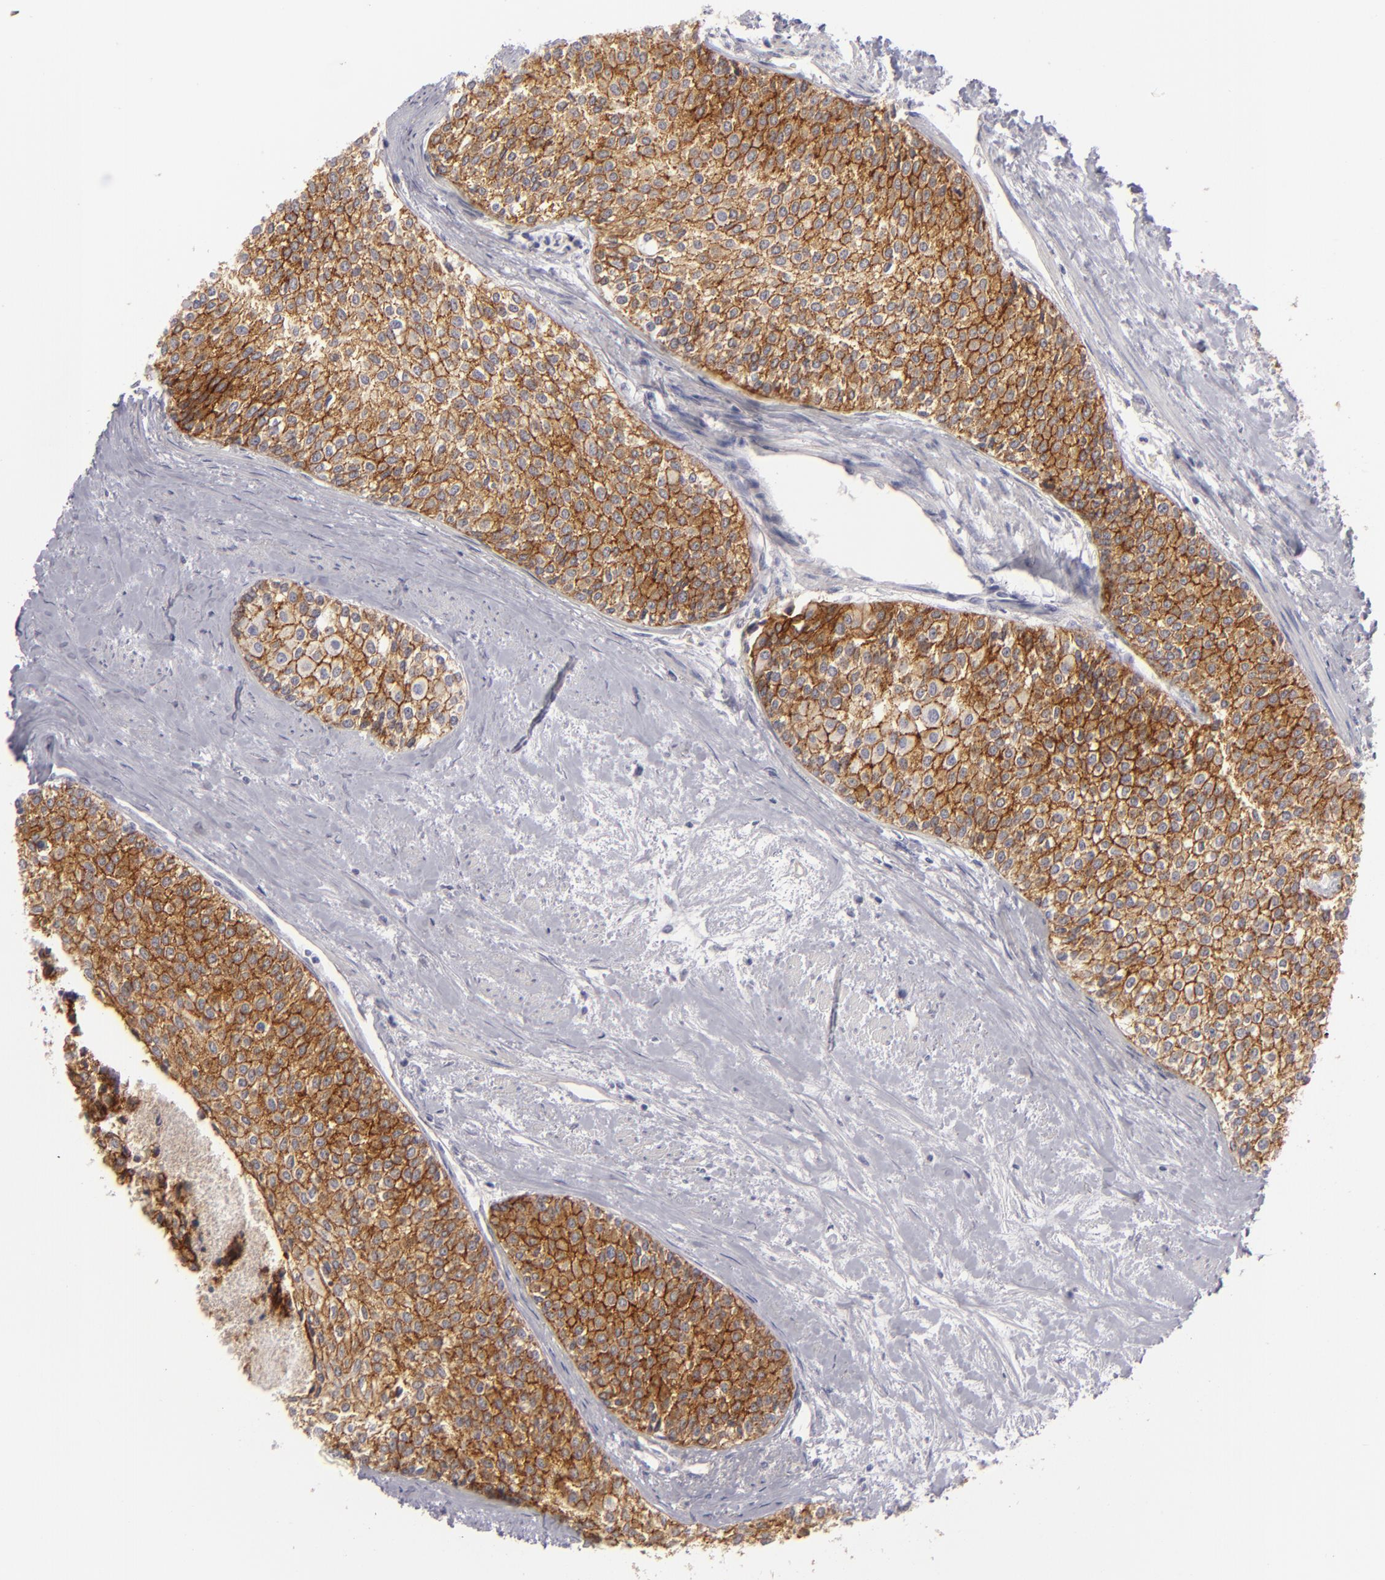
{"staining": {"intensity": "strong", "quantity": ">75%", "location": "cytoplasmic/membranous"}, "tissue": "urothelial cancer", "cell_type": "Tumor cells", "image_type": "cancer", "snomed": [{"axis": "morphology", "description": "Urothelial carcinoma, Low grade"}, {"axis": "topography", "description": "Urinary bladder"}], "caption": "IHC micrograph of urothelial cancer stained for a protein (brown), which exhibits high levels of strong cytoplasmic/membranous staining in about >75% of tumor cells.", "gene": "JUP", "patient": {"sex": "female", "age": 73}}